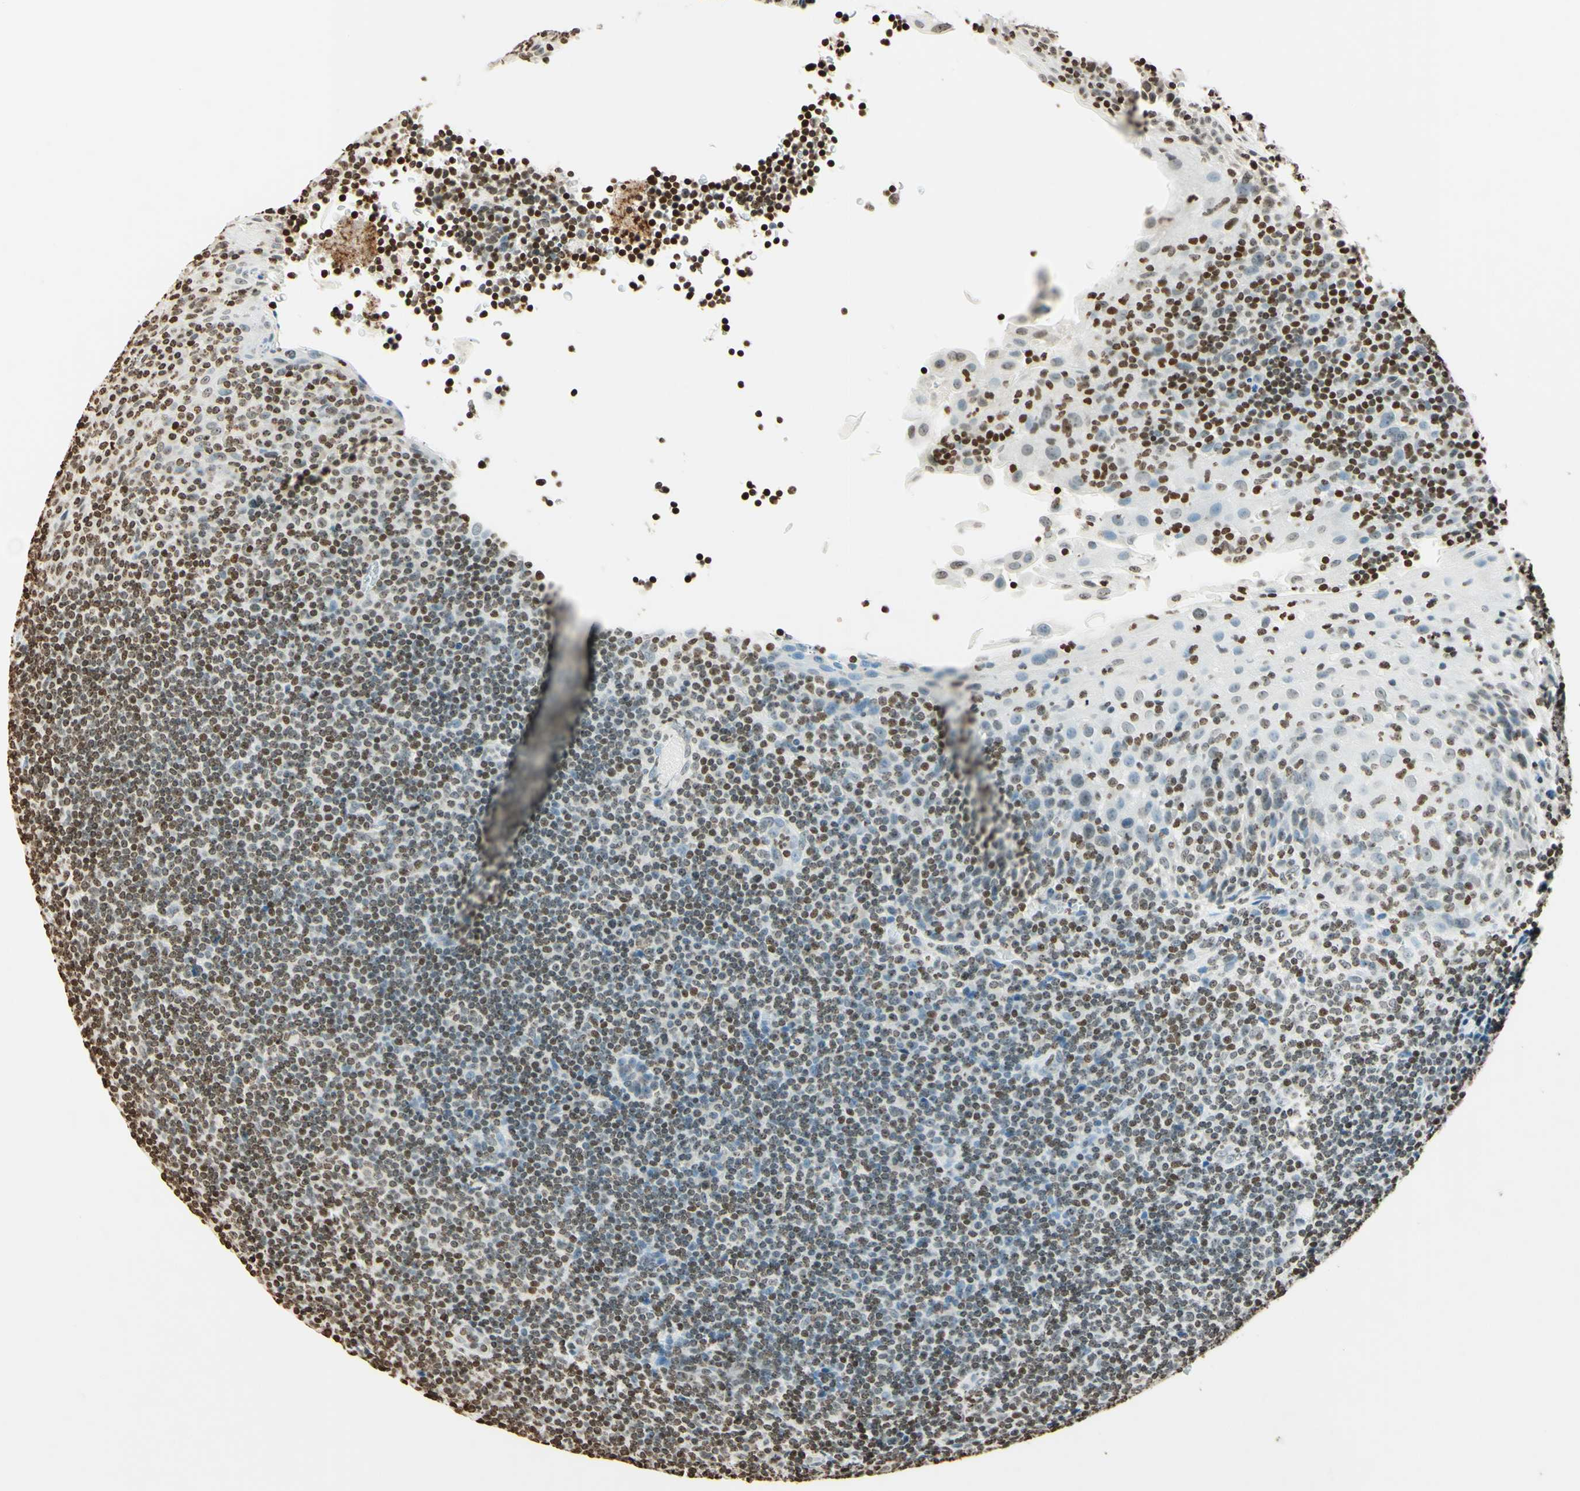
{"staining": {"intensity": "weak", "quantity": ">75%", "location": "nuclear"}, "tissue": "tonsil", "cell_type": "Germinal center cells", "image_type": "normal", "snomed": [{"axis": "morphology", "description": "Normal tissue, NOS"}, {"axis": "topography", "description": "Tonsil"}], "caption": "A photomicrograph of tonsil stained for a protein shows weak nuclear brown staining in germinal center cells. (IHC, brightfield microscopy, high magnification).", "gene": "MSH2", "patient": {"sex": "male", "age": 37}}